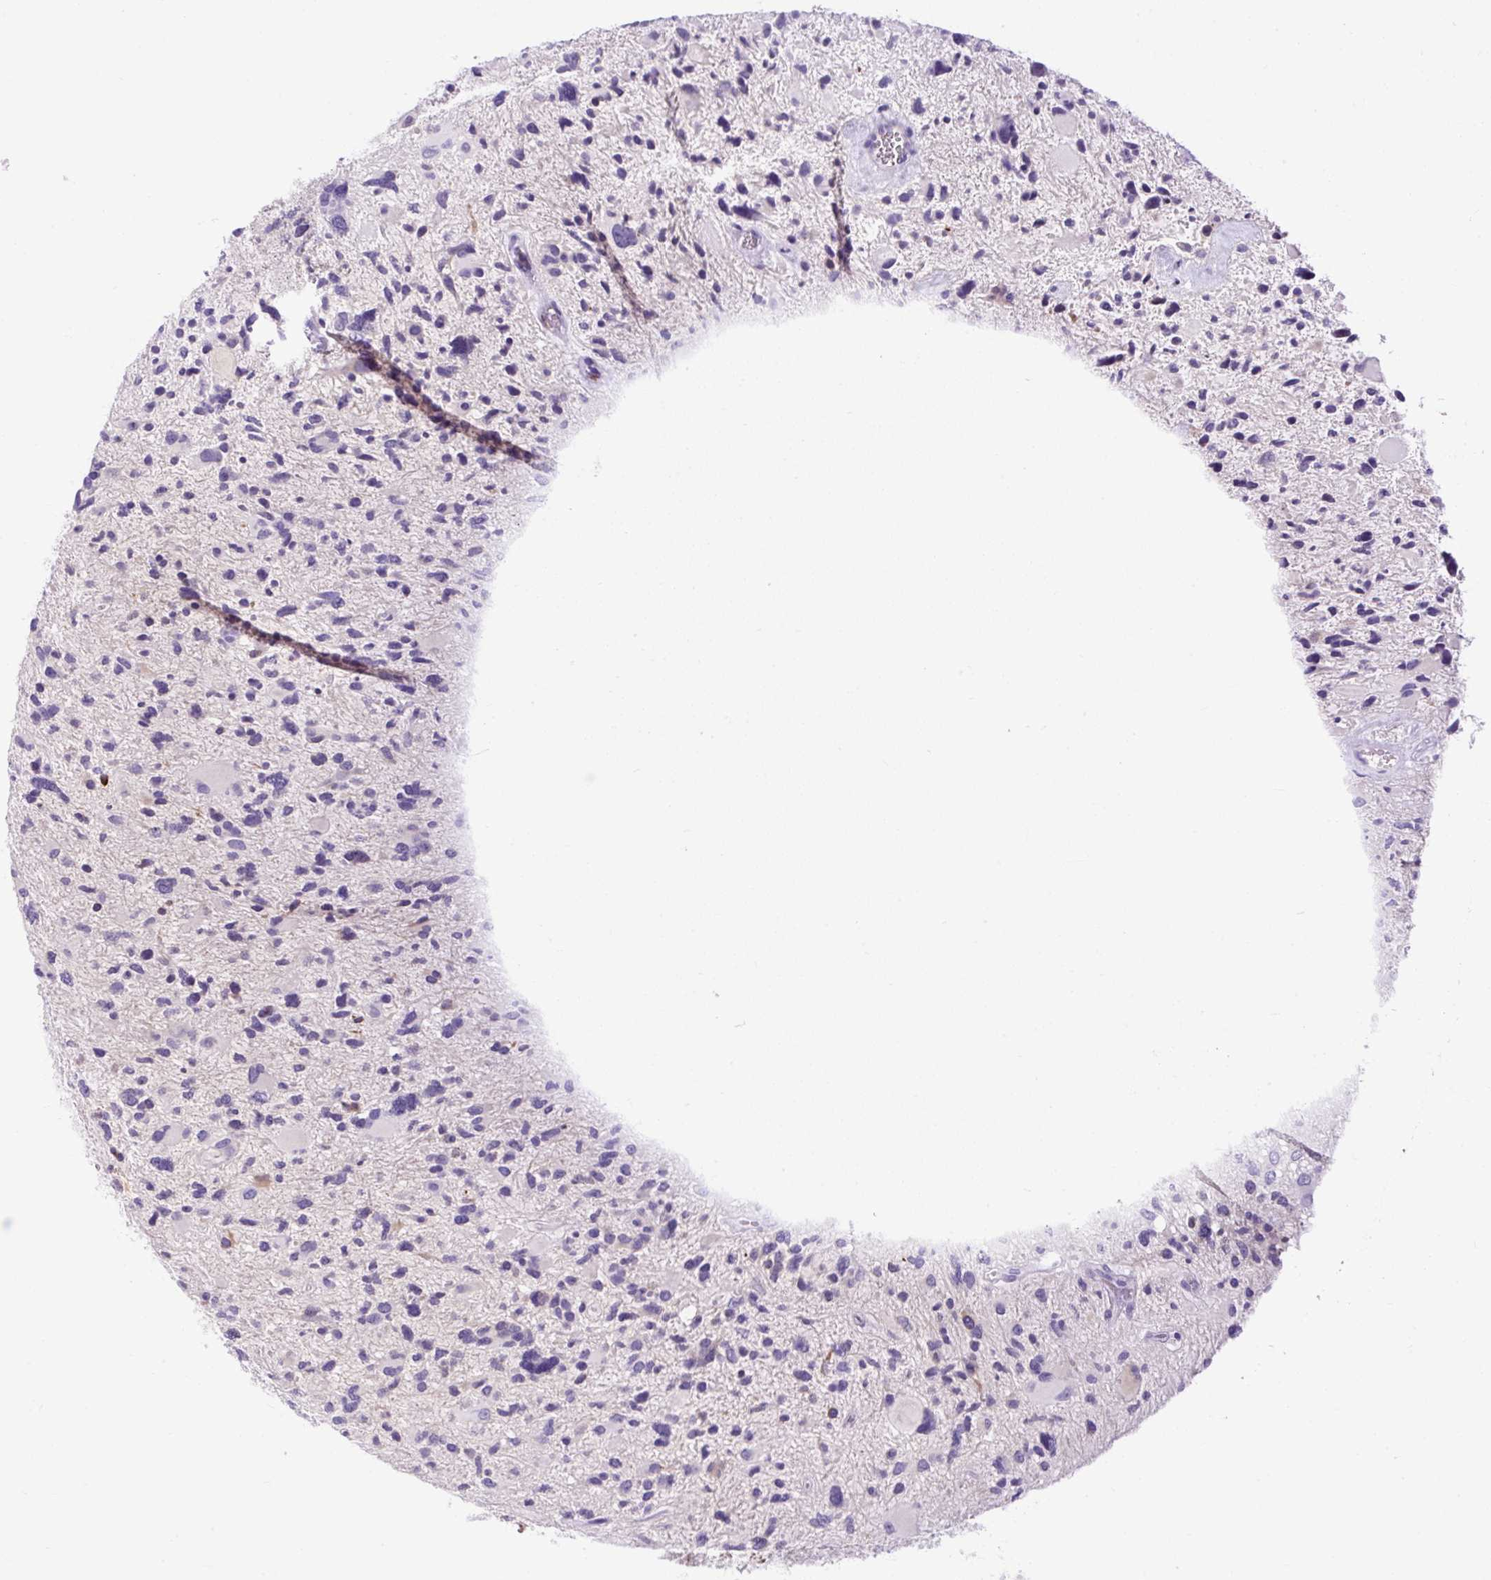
{"staining": {"intensity": "negative", "quantity": "none", "location": "none"}, "tissue": "glioma", "cell_type": "Tumor cells", "image_type": "cancer", "snomed": [{"axis": "morphology", "description": "Glioma, malignant, High grade"}, {"axis": "topography", "description": "Brain"}], "caption": "Glioma stained for a protein using immunohistochemistry shows no expression tumor cells.", "gene": "SPTBN5", "patient": {"sex": "female", "age": 11}}